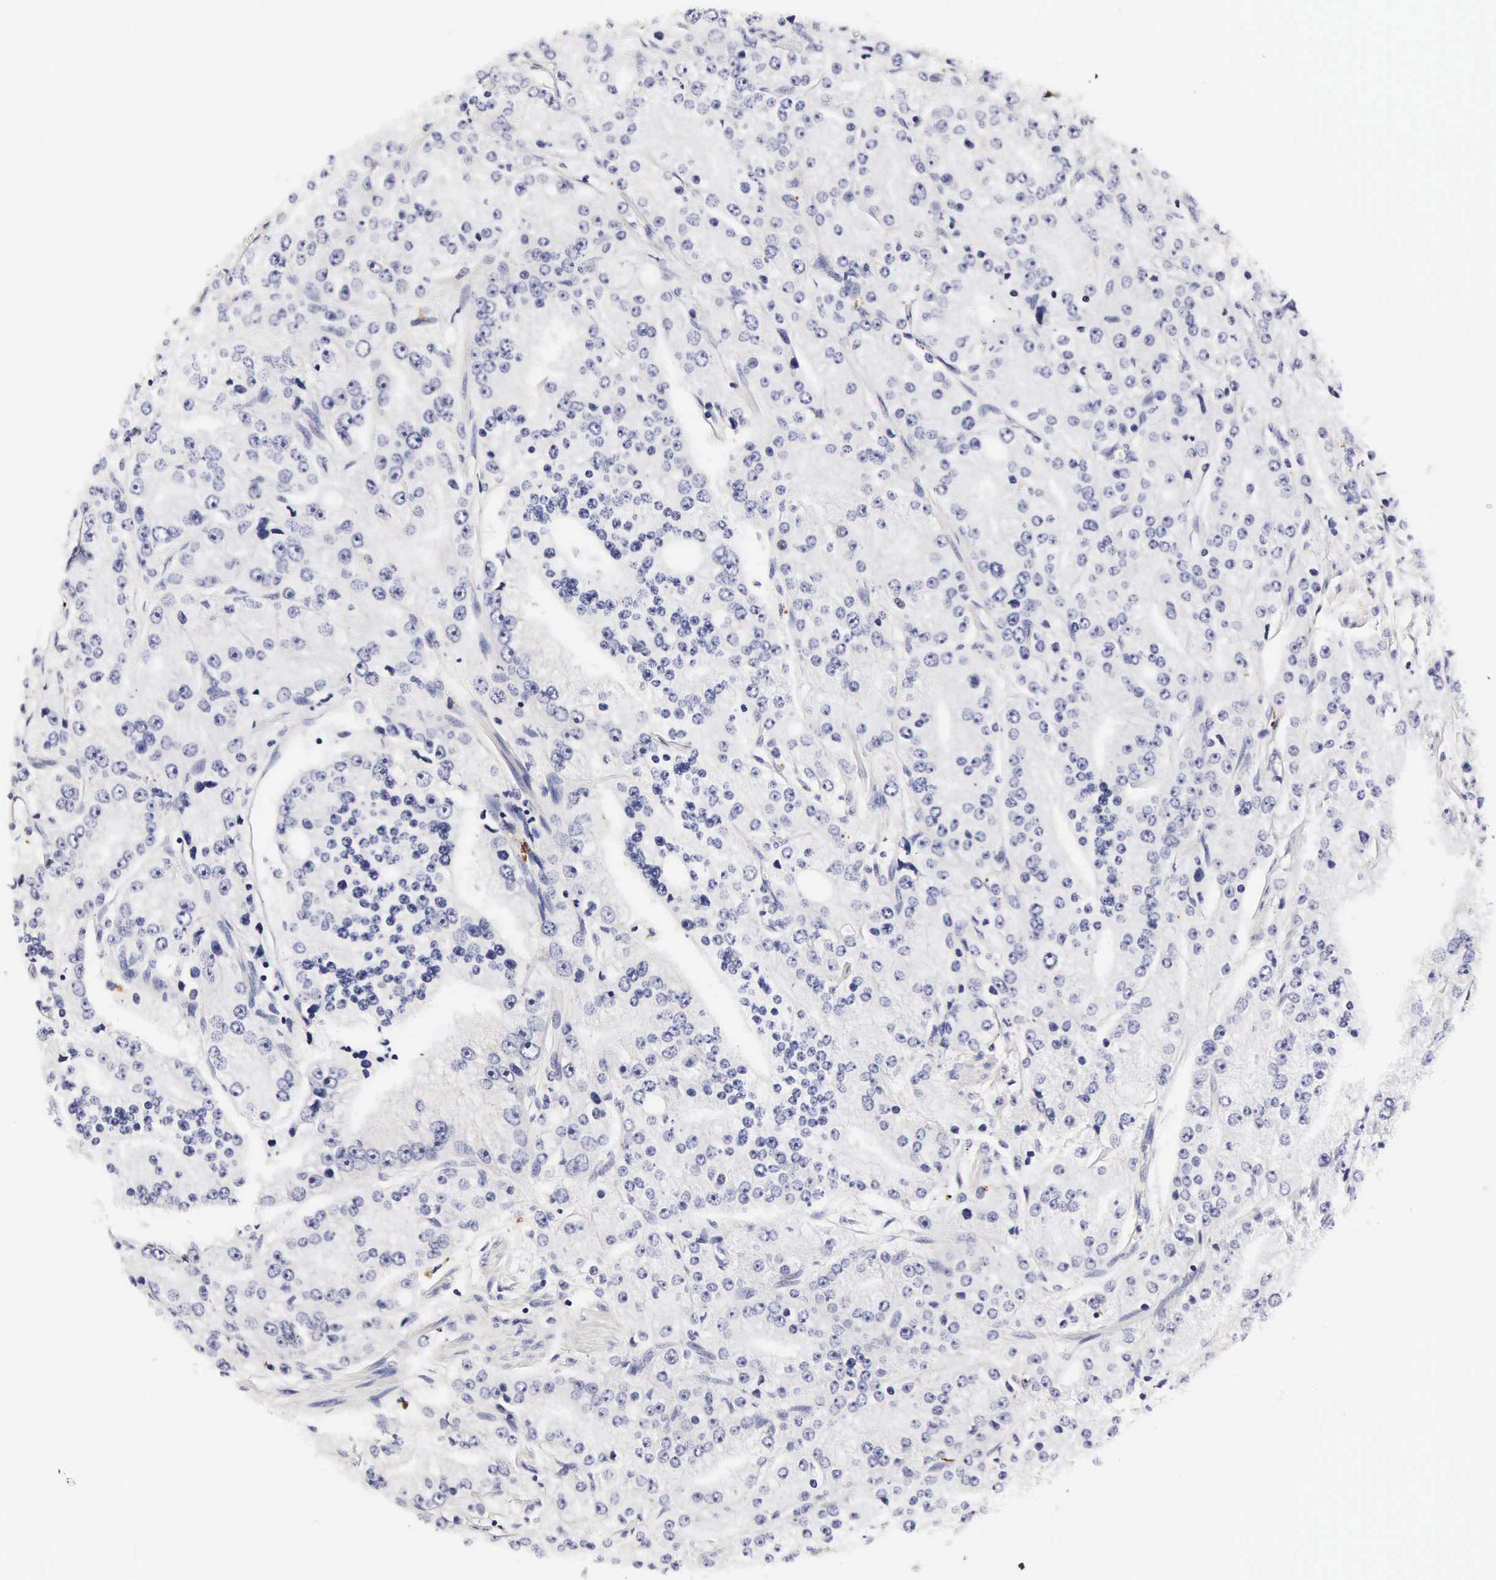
{"staining": {"intensity": "negative", "quantity": "none", "location": "none"}, "tissue": "prostate cancer", "cell_type": "Tumor cells", "image_type": "cancer", "snomed": [{"axis": "morphology", "description": "Adenocarcinoma, Medium grade"}, {"axis": "topography", "description": "Prostate"}], "caption": "Immunohistochemistry (IHC) photomicrograph of neoplastic tissue: prostate medium-grade adenocarcinoma stained with DAB shows no significant protein expression in tumor cells.", "gene": "RNASE6", "patient": {"sex": "male", "age": 72}}